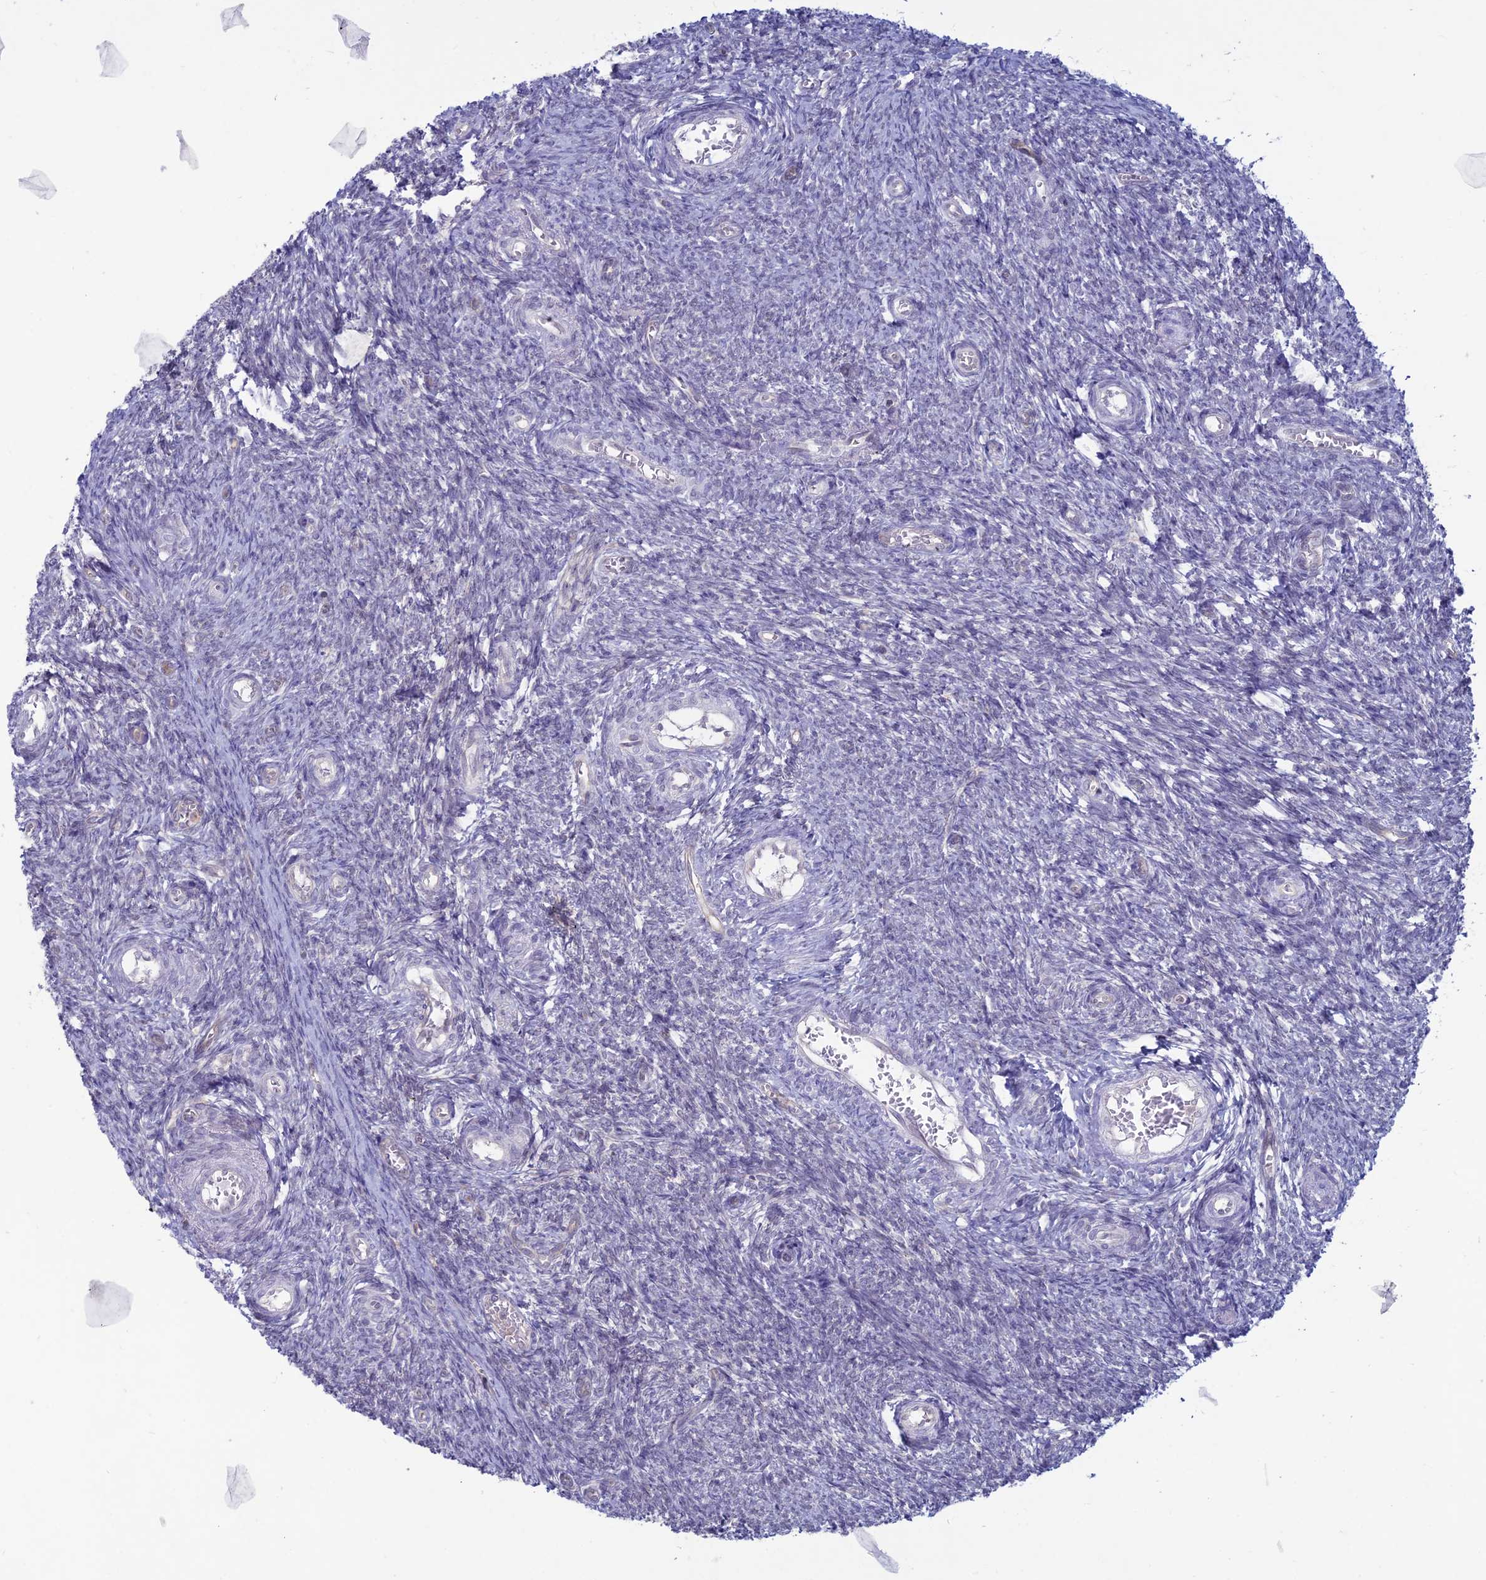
{"staining": {"intensity": "negative", "quantity": "none", "location": "none"}, "tissue": "ovary", "cell_type": "Ovarian stroma cells", "image_type": "normal", "snomed": [{"axis": "morphology", "description": "Normal tissue, NOS"}, {"axis": "topography", "description": "Ovary"}], "caption": "An immunohistochemistry micrograph of benign ovary is shown. There is no staining in ovarian stroma cells of ovary.", "gene": "WDR46", "patient": {"sex": "female", "age": 44}}